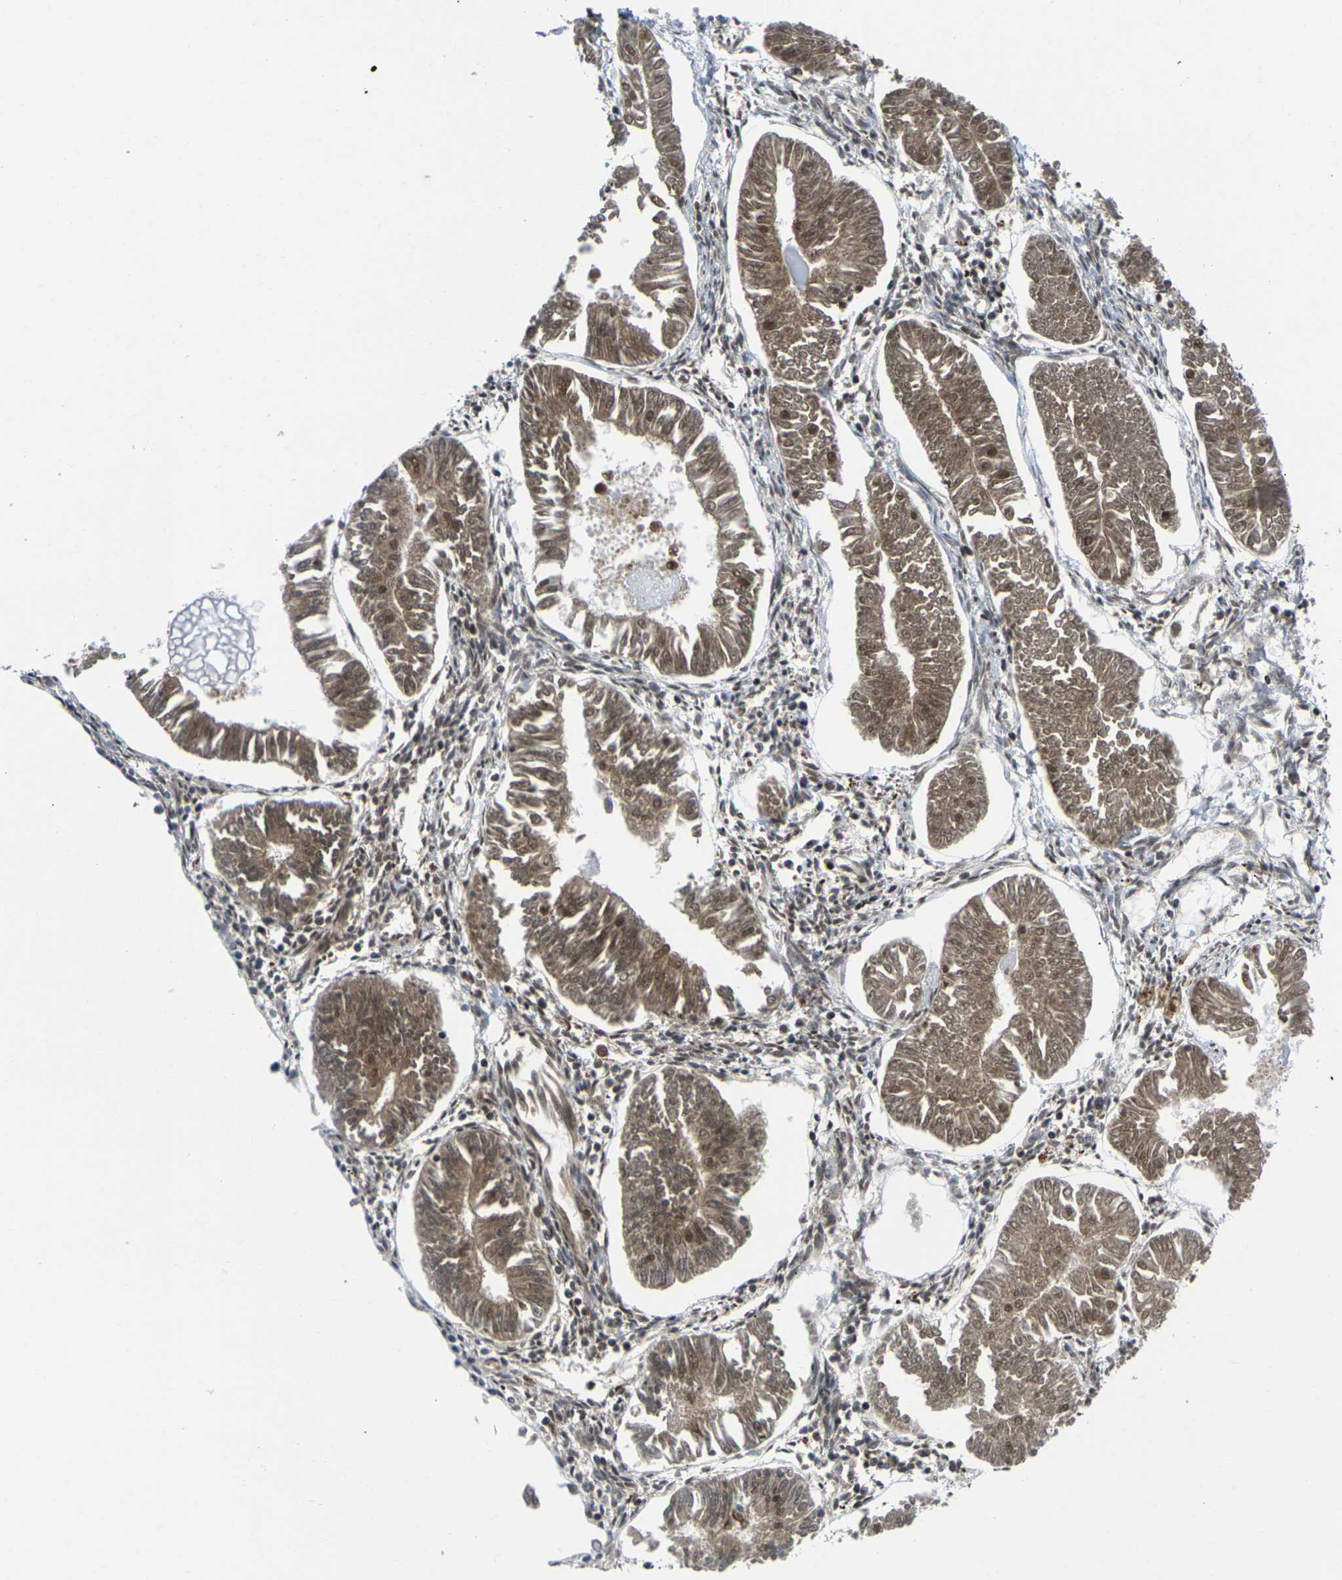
{"staining": {"intensity": "moderate", "quantity": ">75%", "location": "cytoplasmic/membranous,nuclear"}, "tissue": "endometrial cancer", "cell_type": "Tumor cells", "image_type": "cancer", "snomed": [{"axis": "morphology", "description": "Adenocarcinoma, NOS"}, {"axis": "topography", "description": "Endometrium"}], "caption": "A histopathology image of human endometrial cancer stained for a protein demonstrates moderate cytoplasmic/membranous and nuclear brown staining in tumor cells.", "gene": "MAGOH", "patient": {"sex": "female", "age": 53}}